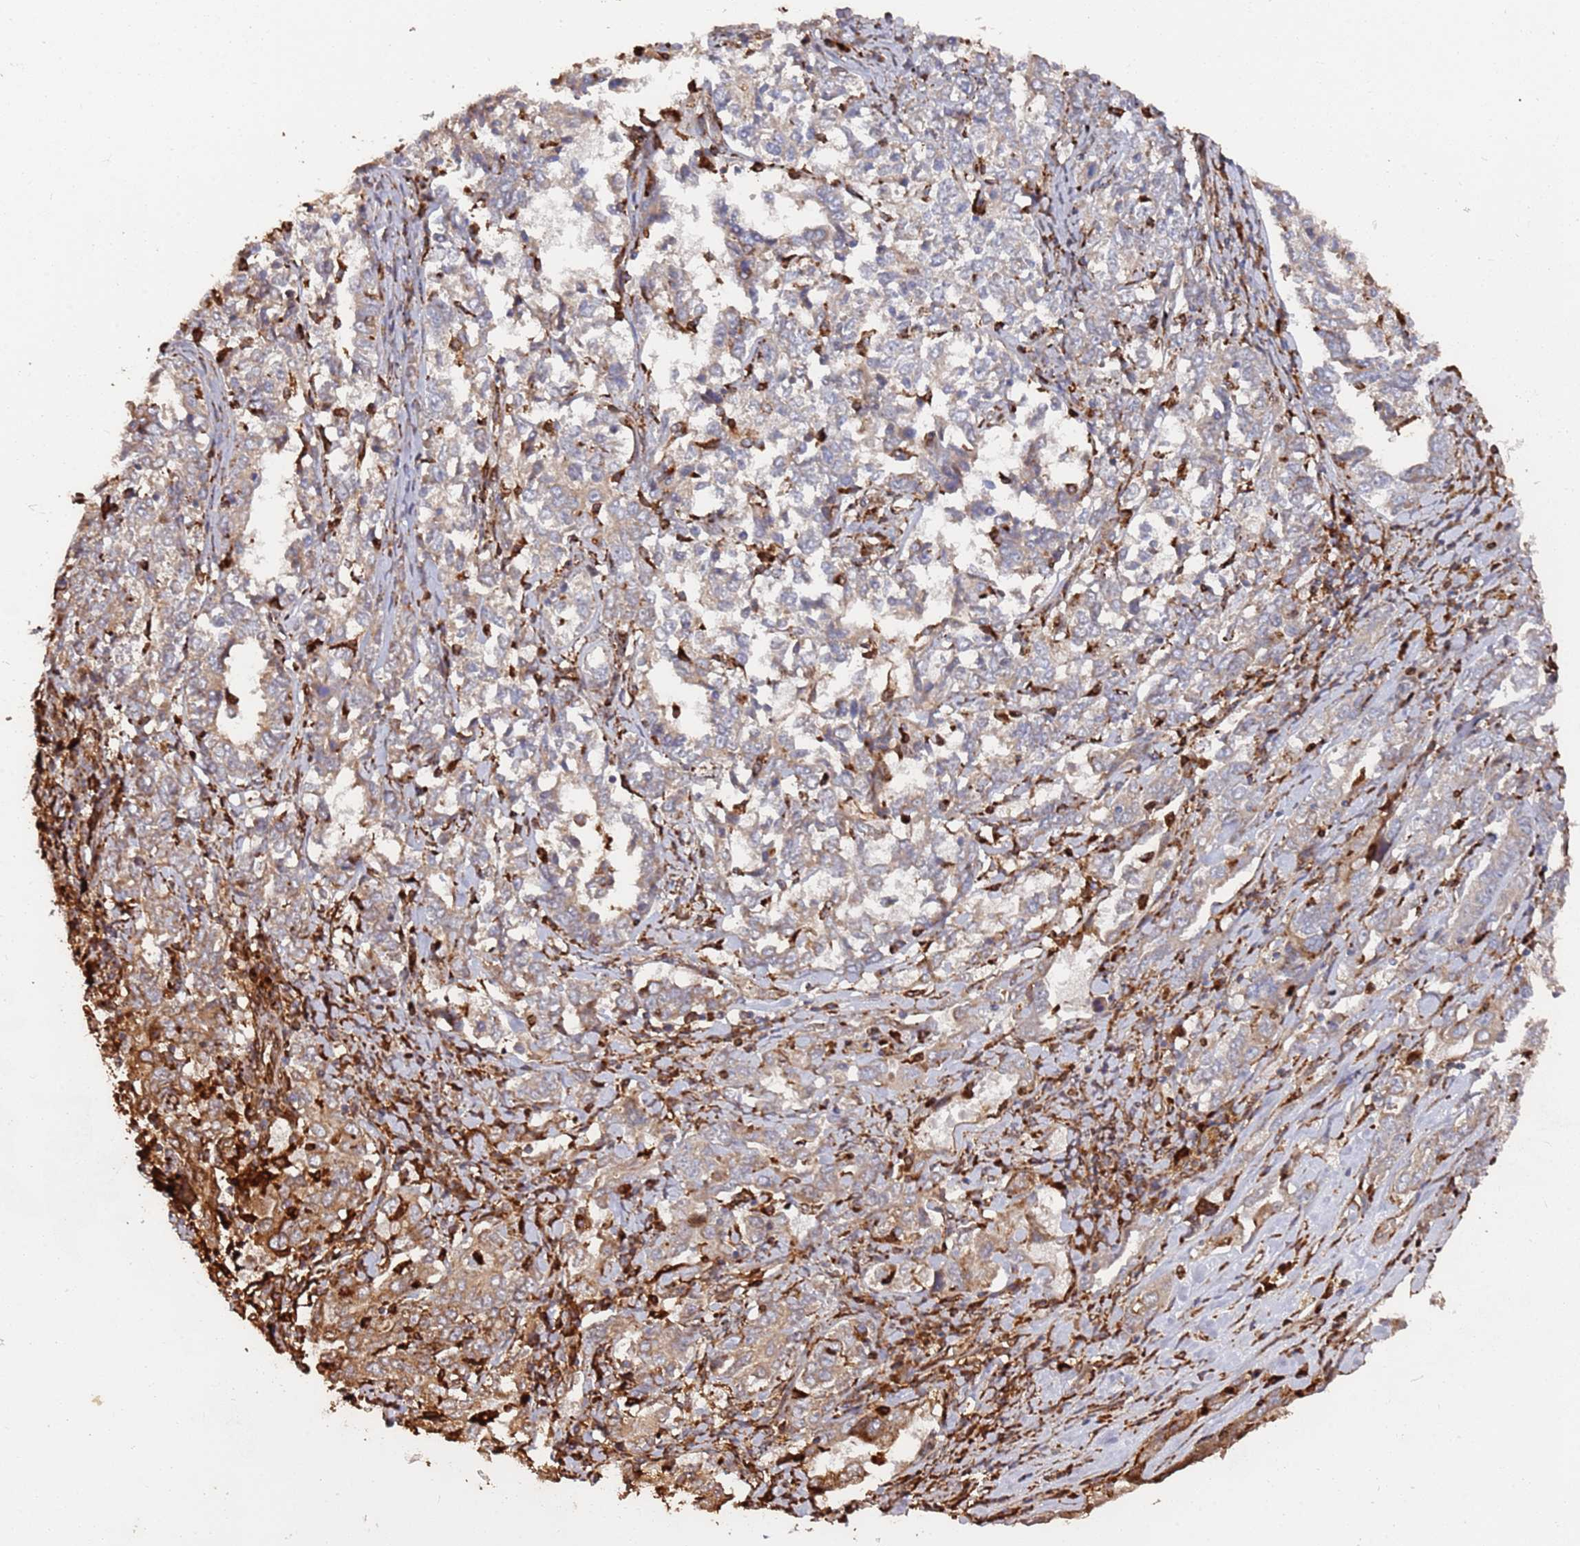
{"staining": {"intensity": "moderate", "quantity": "<25%", "location": "cytoplasmic/membranous"}, "tissue": "ovarian cancer", "cell_type": "Tumor cells", "image_type": "cancer", "snomed": [{"axis": "morphology", "description": "Carcinoma, endometroid"}, {"axis": "topography", "description": "Ovary"}], "caption": "Brown immunohistochemical staining in endometroid carcinoma (ovarian) exhibits moderate cytoplasmic/membranous positivity in about <25% of tumor cells. (DAB IHC, brown staining for protein, blue staining for nuclei).", "gene": "LACC1", "patient": {"sex": "female", "age": 62}}